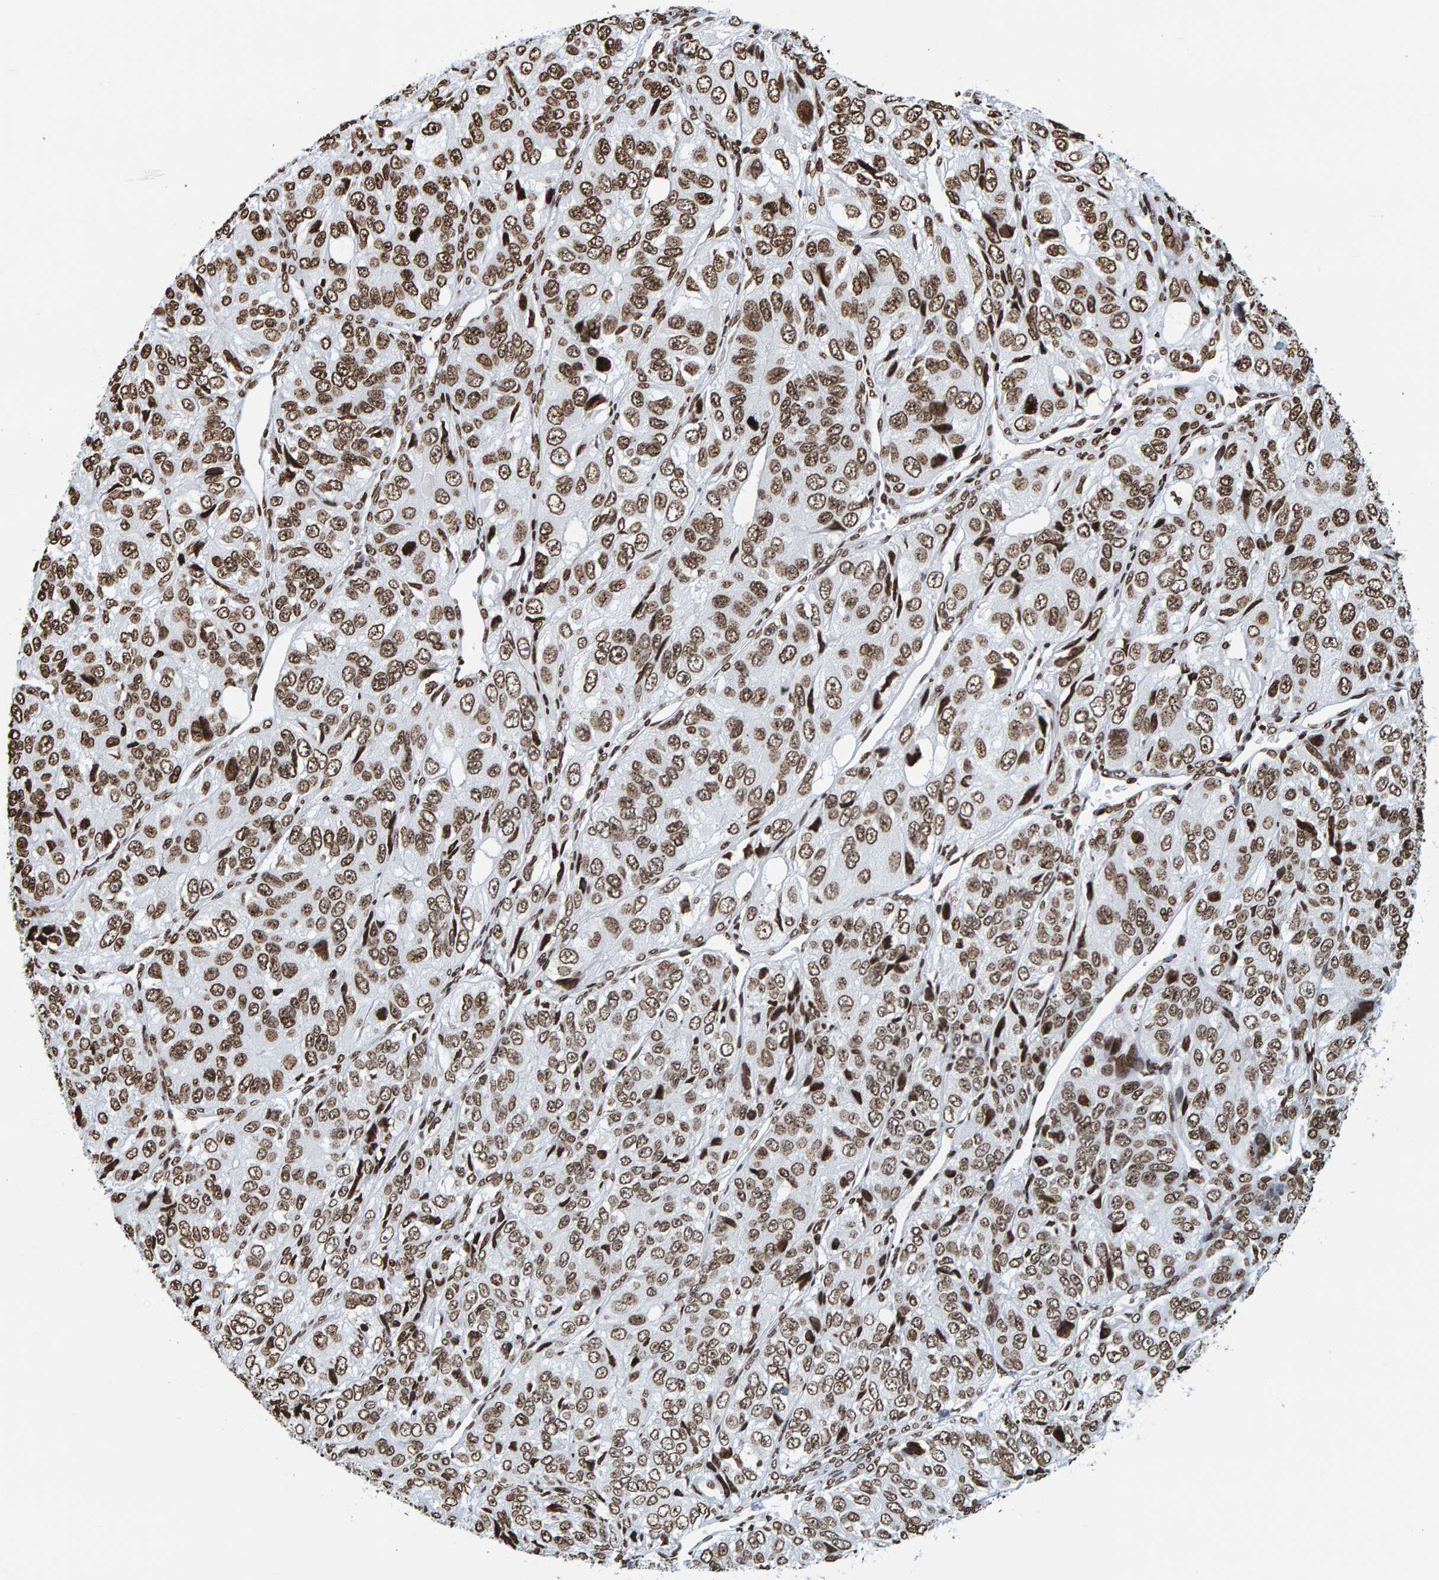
{"staining": {"intensity": "strong", "quantity": ">75%", "location": "nuclear"}, "tissue": "ovarian cancer", "cell_type": "Tumor cells", "image_type": "cancer", "snomed": [{"axis": "morphology", "description": "Carcinoma, endometroid"}, {"axis": "topography", "description": "Ovary"}], "caption": "A high amount of strong nuclear staining is appreciated in about >75% of tumor cells in endometroid carcinoma (ovarian) tissue. (brown staining indicates protein expression, while blue staining denotes nuclei).", "gene": "BRF2", "patient": {"sex": "female", "age": 51}}